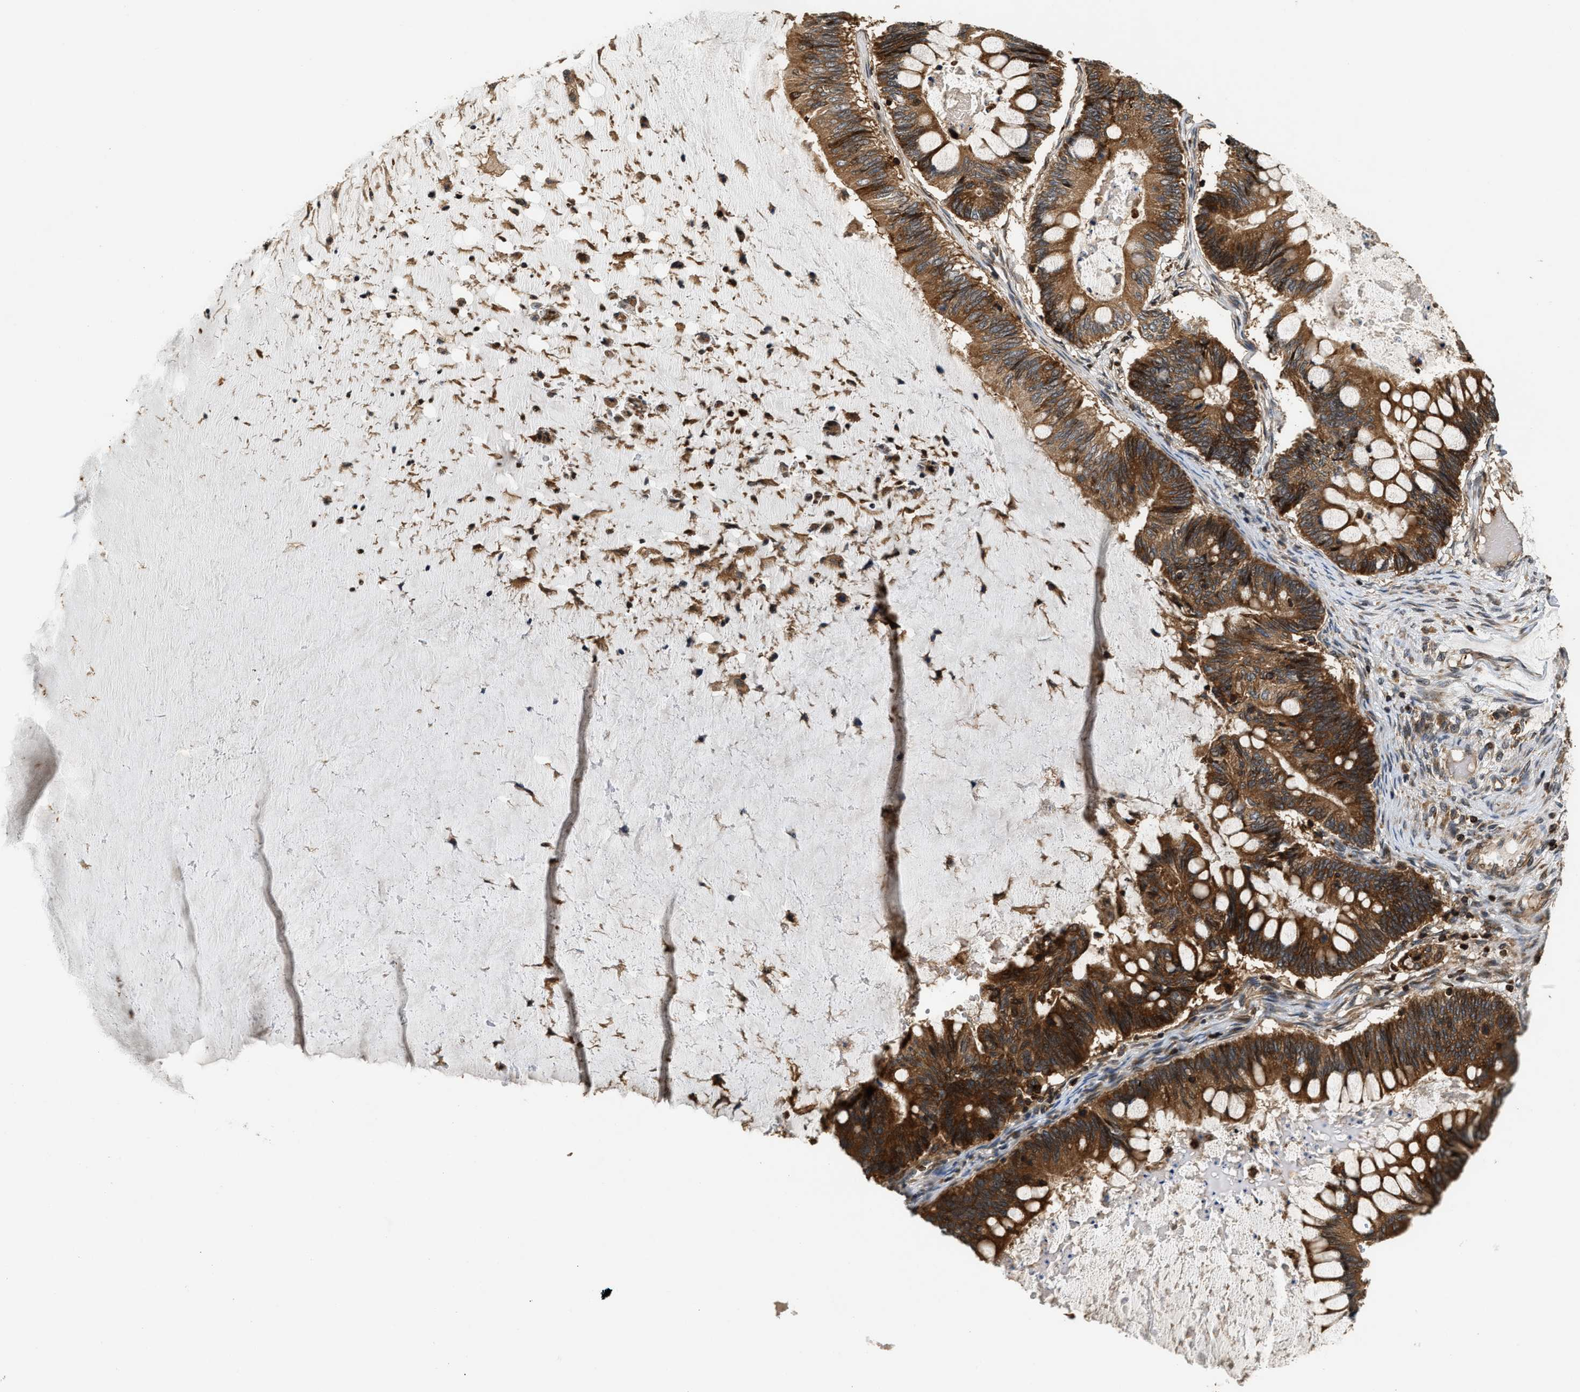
{"staining": {"intensity": "strong", "quantity": ">75%", "location": "cytoplasmic/membranous"}, "tissue": "ovarian cancer", "cell_type": "Tumor cells", "image_type": "cancer", "snomed": [{"axis": "morphology", "description": "Cystadenocarcinoma, mucinous, NOS"}, {"axis": "topography", "description": "Ovary"}], "caption": "Ovarian cancer (mucinous cystadenocarcinoma) stained with DAB (3,3'-diaminobenzidine) IHC demonstrates high levels of strong cytoplasmic/membranous positivity in approximately >75% of tumor cells. (DAB IHC with brightfield microscopy, high magnification).", "gene": "SNX5", "patient": {"sex": "female", "age": 61}}